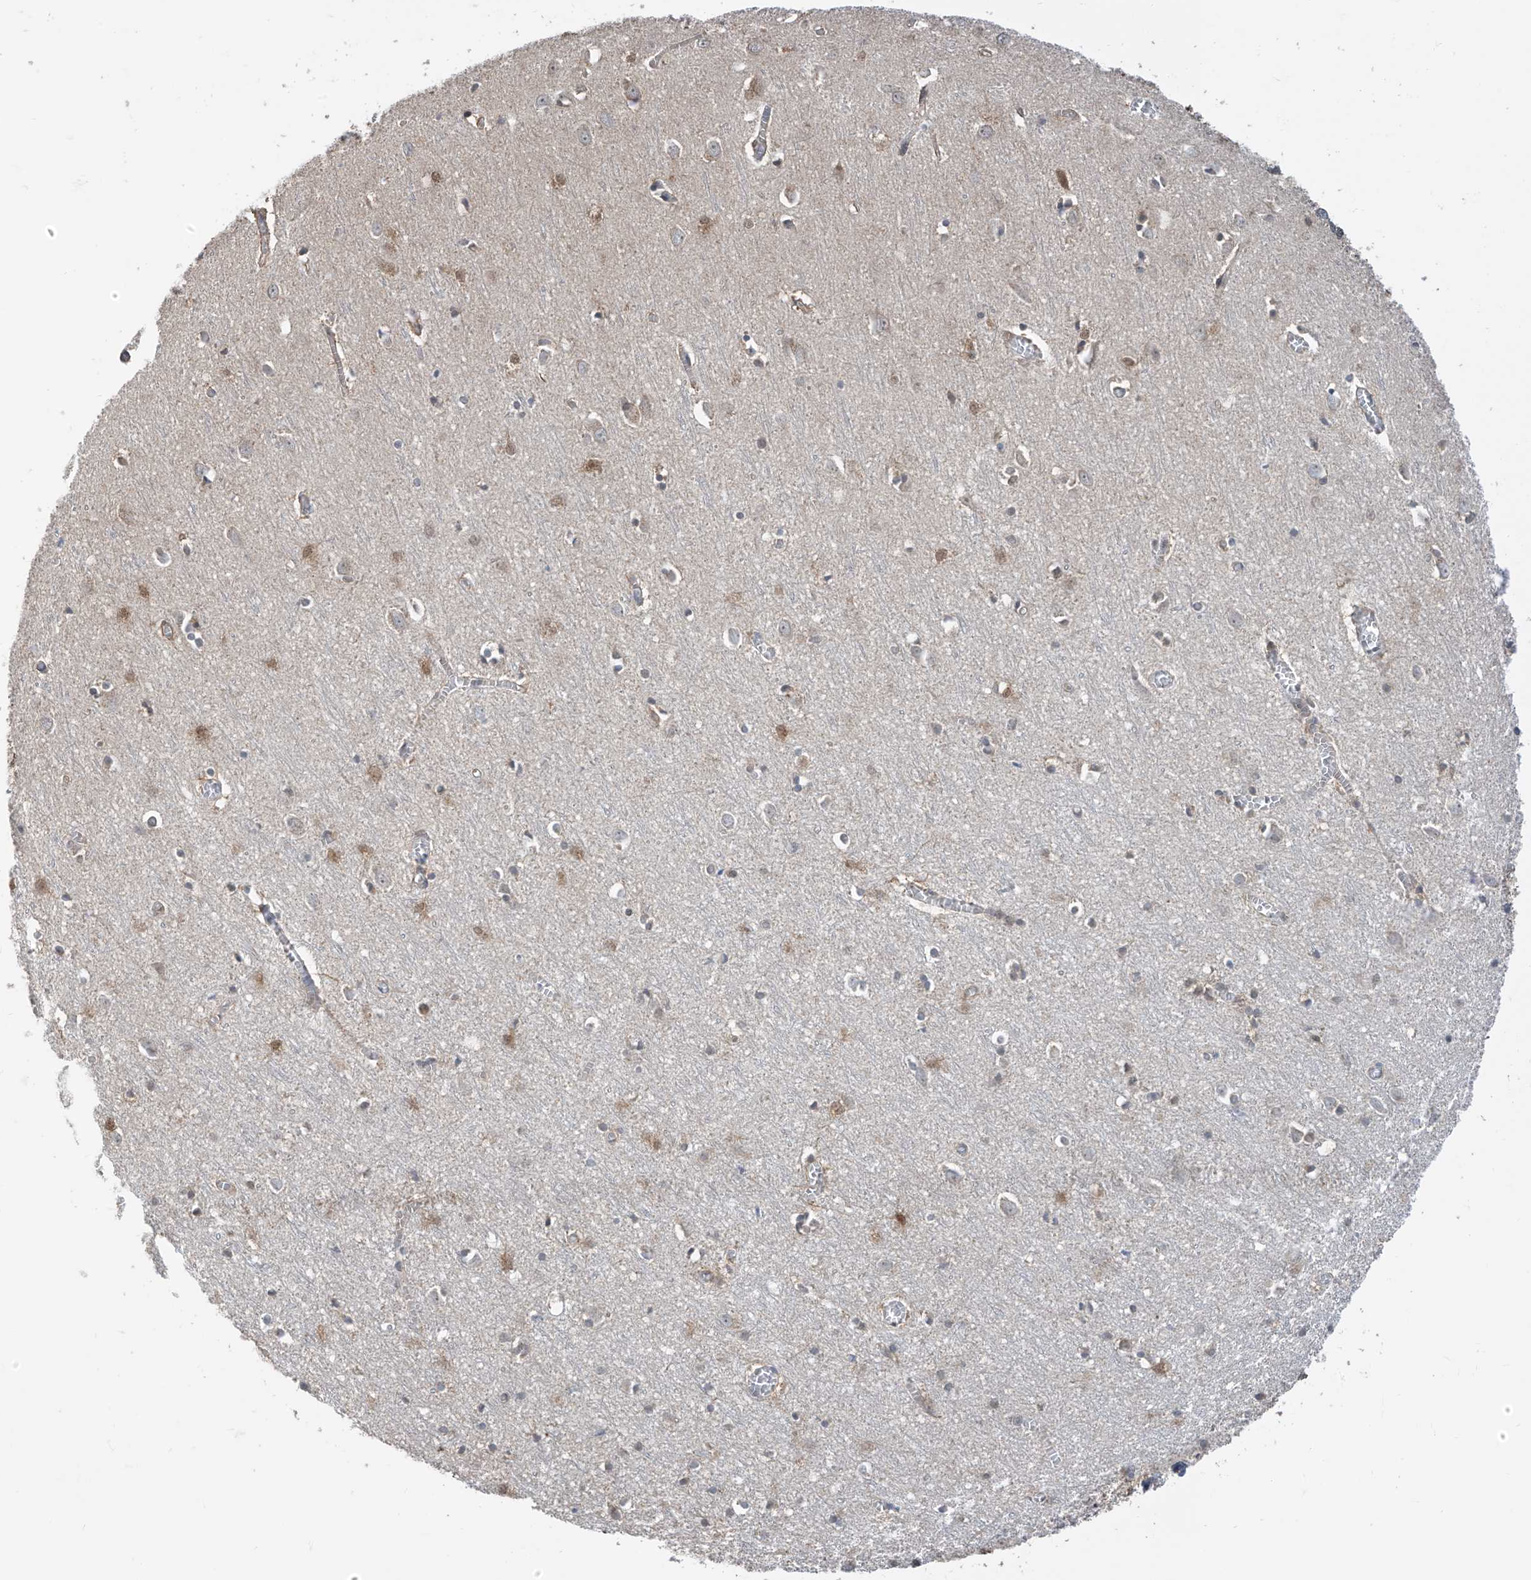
{"staining": {"intensity": "negative", "quantity": "none", "location": "none"}, "tissue": "cerebral cortex", "cell_type": "Endothelial cells", "image_type": "normal", "snomed": [{"axis": "morphology", "description": "Normal tissue, NOS"}, {"axis": "topography", "description": "Cerebral cortex"}], "caption": "Cerebral cortex stained for a protein using IHC displays no expression endothelial cells.", "gene": "TTC38", "patient": {"sex": "female", "age": 64}}